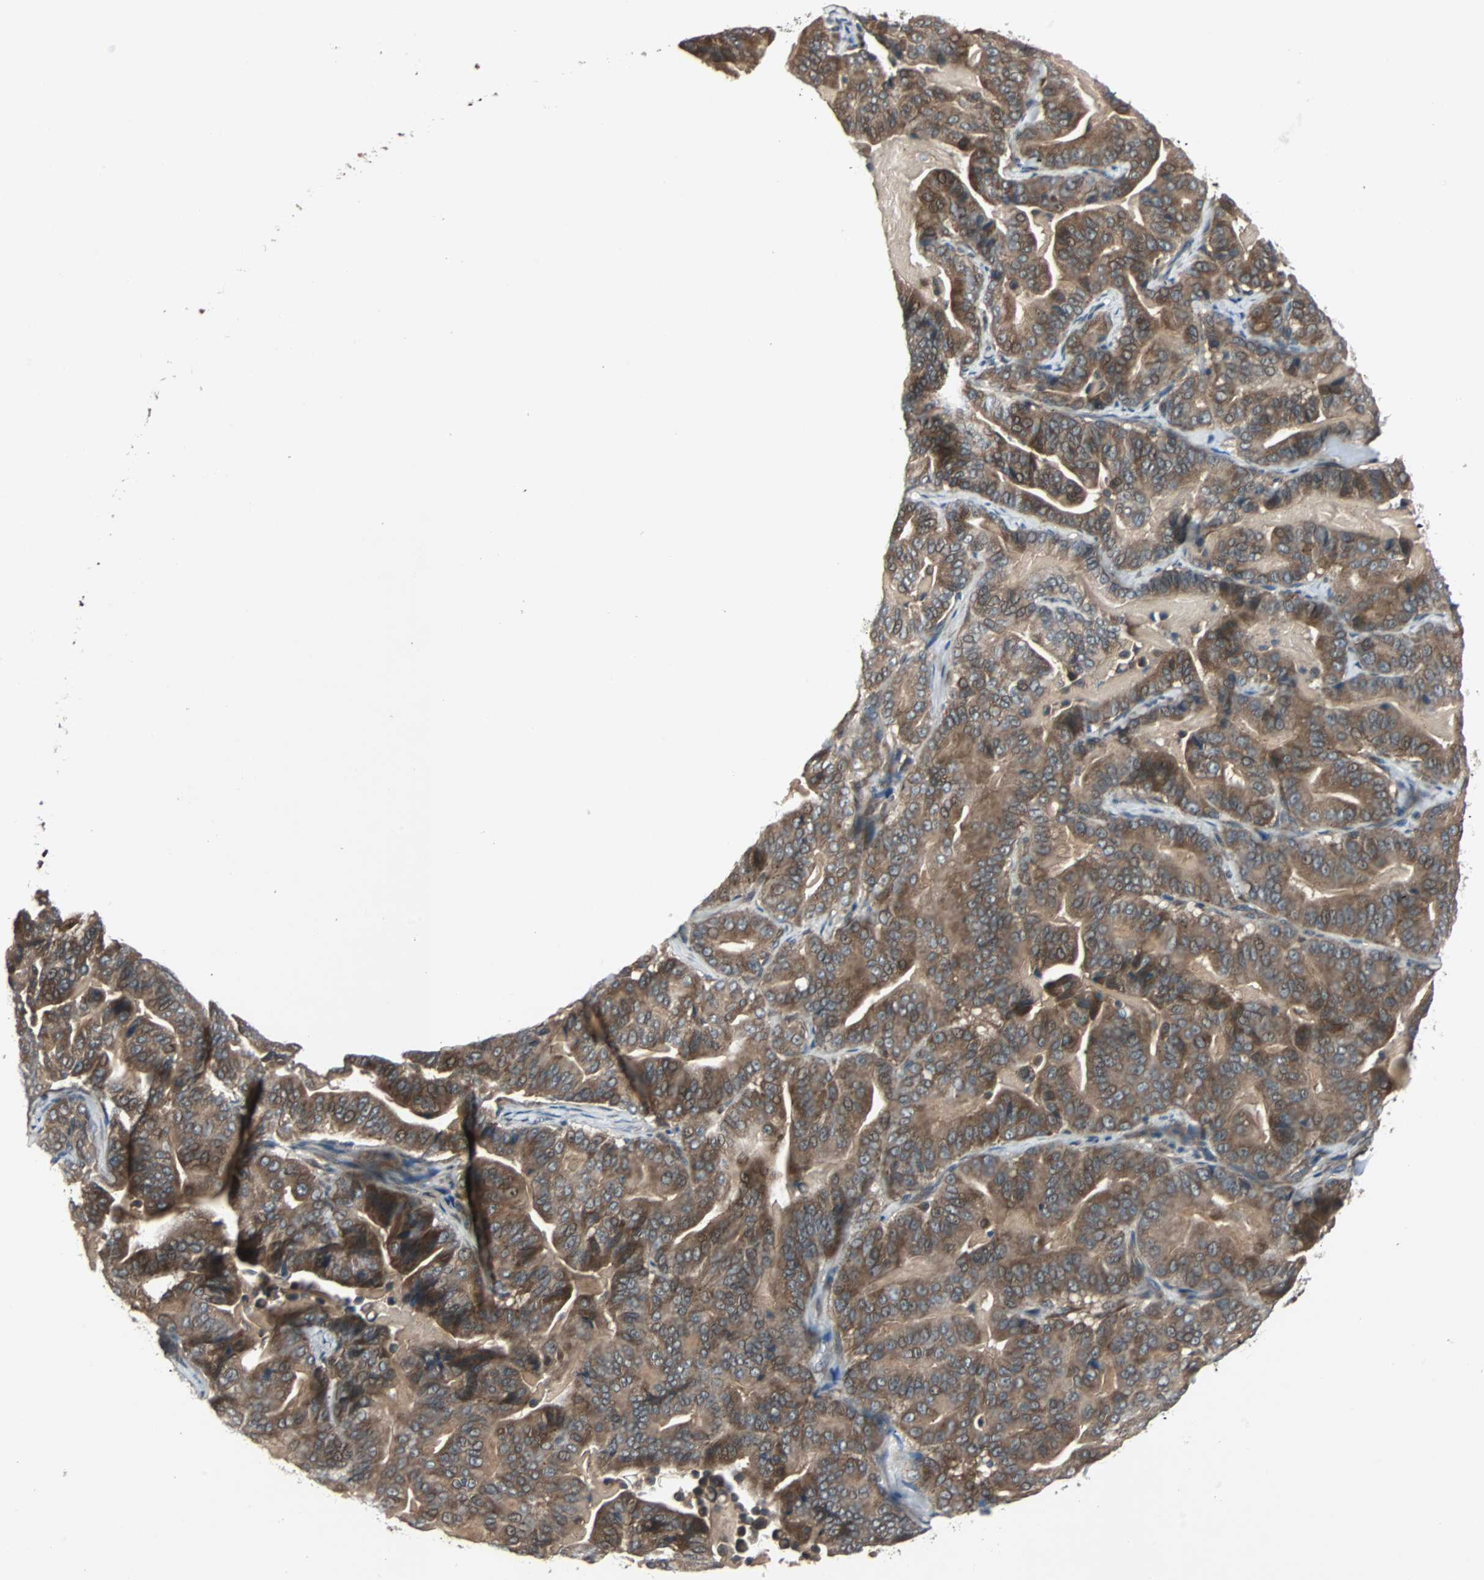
{"staining": {"intensity": "moderate", "quantity": ">75%", "location": "cytoplasmic/membranous"}, "tissue": "pancreatic cancer", "cell_type": "Tumor cells", "image_type": "cancer", "snomed": [{"axis": "morphology", "description": "Adenocarcinoma, NOS"}, {"axis": "topography", "description": "Pancreas"}], "caption": "Immunohistochemical staining of pancreatic cancer (adenocarcinoma) displays medium levels of moderate cytoplasmic/membranous expression in approximately >75% of tumor cells.", "gene": "ARF1", "patient": {"sex": "male", "age": 63}}